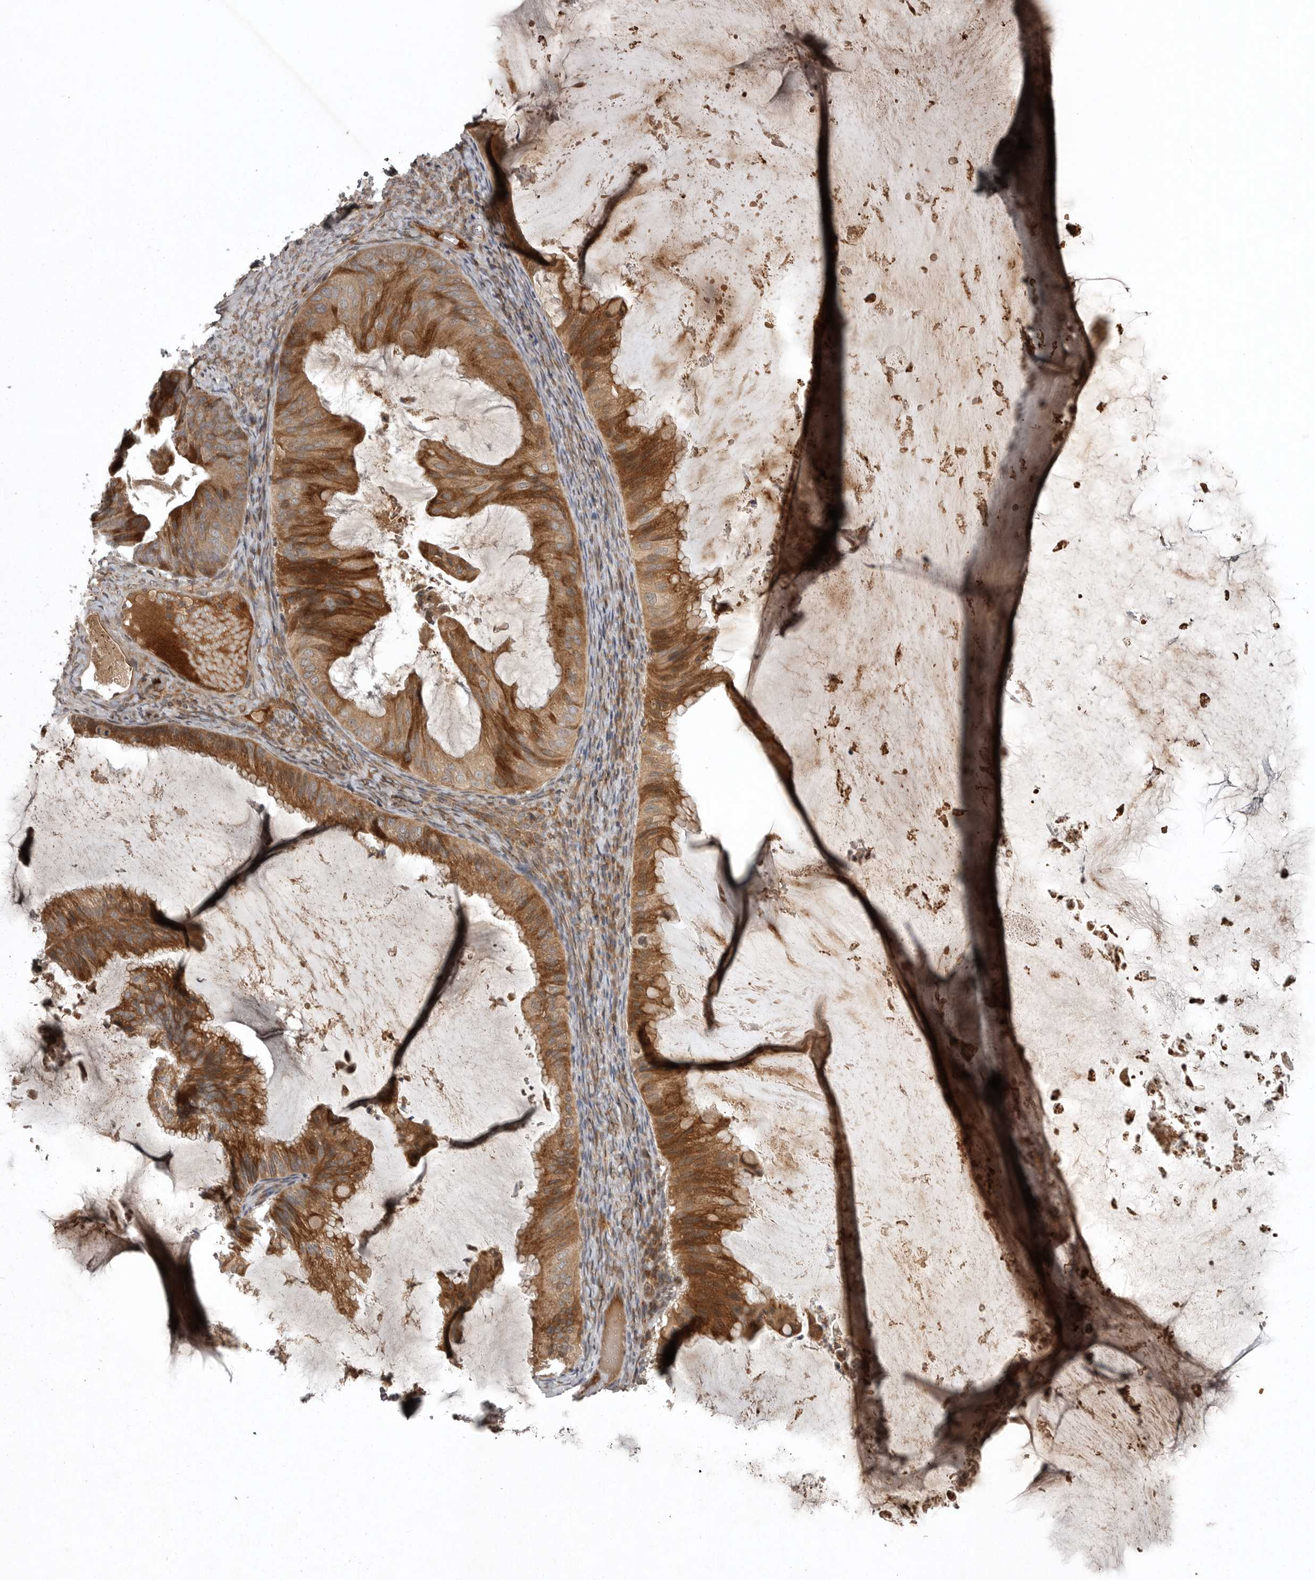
{"staining": {"intensity": "moderate", "quantity": "25%-75%", "location": "cytoplasmic/membranous"}, "tissue": "ovarian cancer", "cell_type": "Tumor cells", "image_type": "cancer", "snomed": [{"axis": "morphology", "description": "Cystadenocarcinoma, mucinous, NOS"}, {"axis": "topography", "description": "Ovary"}], "caption": "Immunohistochemistry micrograph of neoplastic tissue: human mucinous cystadenocarcinoma (ovarian) stained using immunohistochemistry (IHC) displays medium levels of moderate protein expression localized specifically in the cytoplasmic/membranous of tumor cells, appearing as a cytoplasmic/membranous brown color.", "gene": "GPR31", "patient": {"sex": "female", "age": 61}}